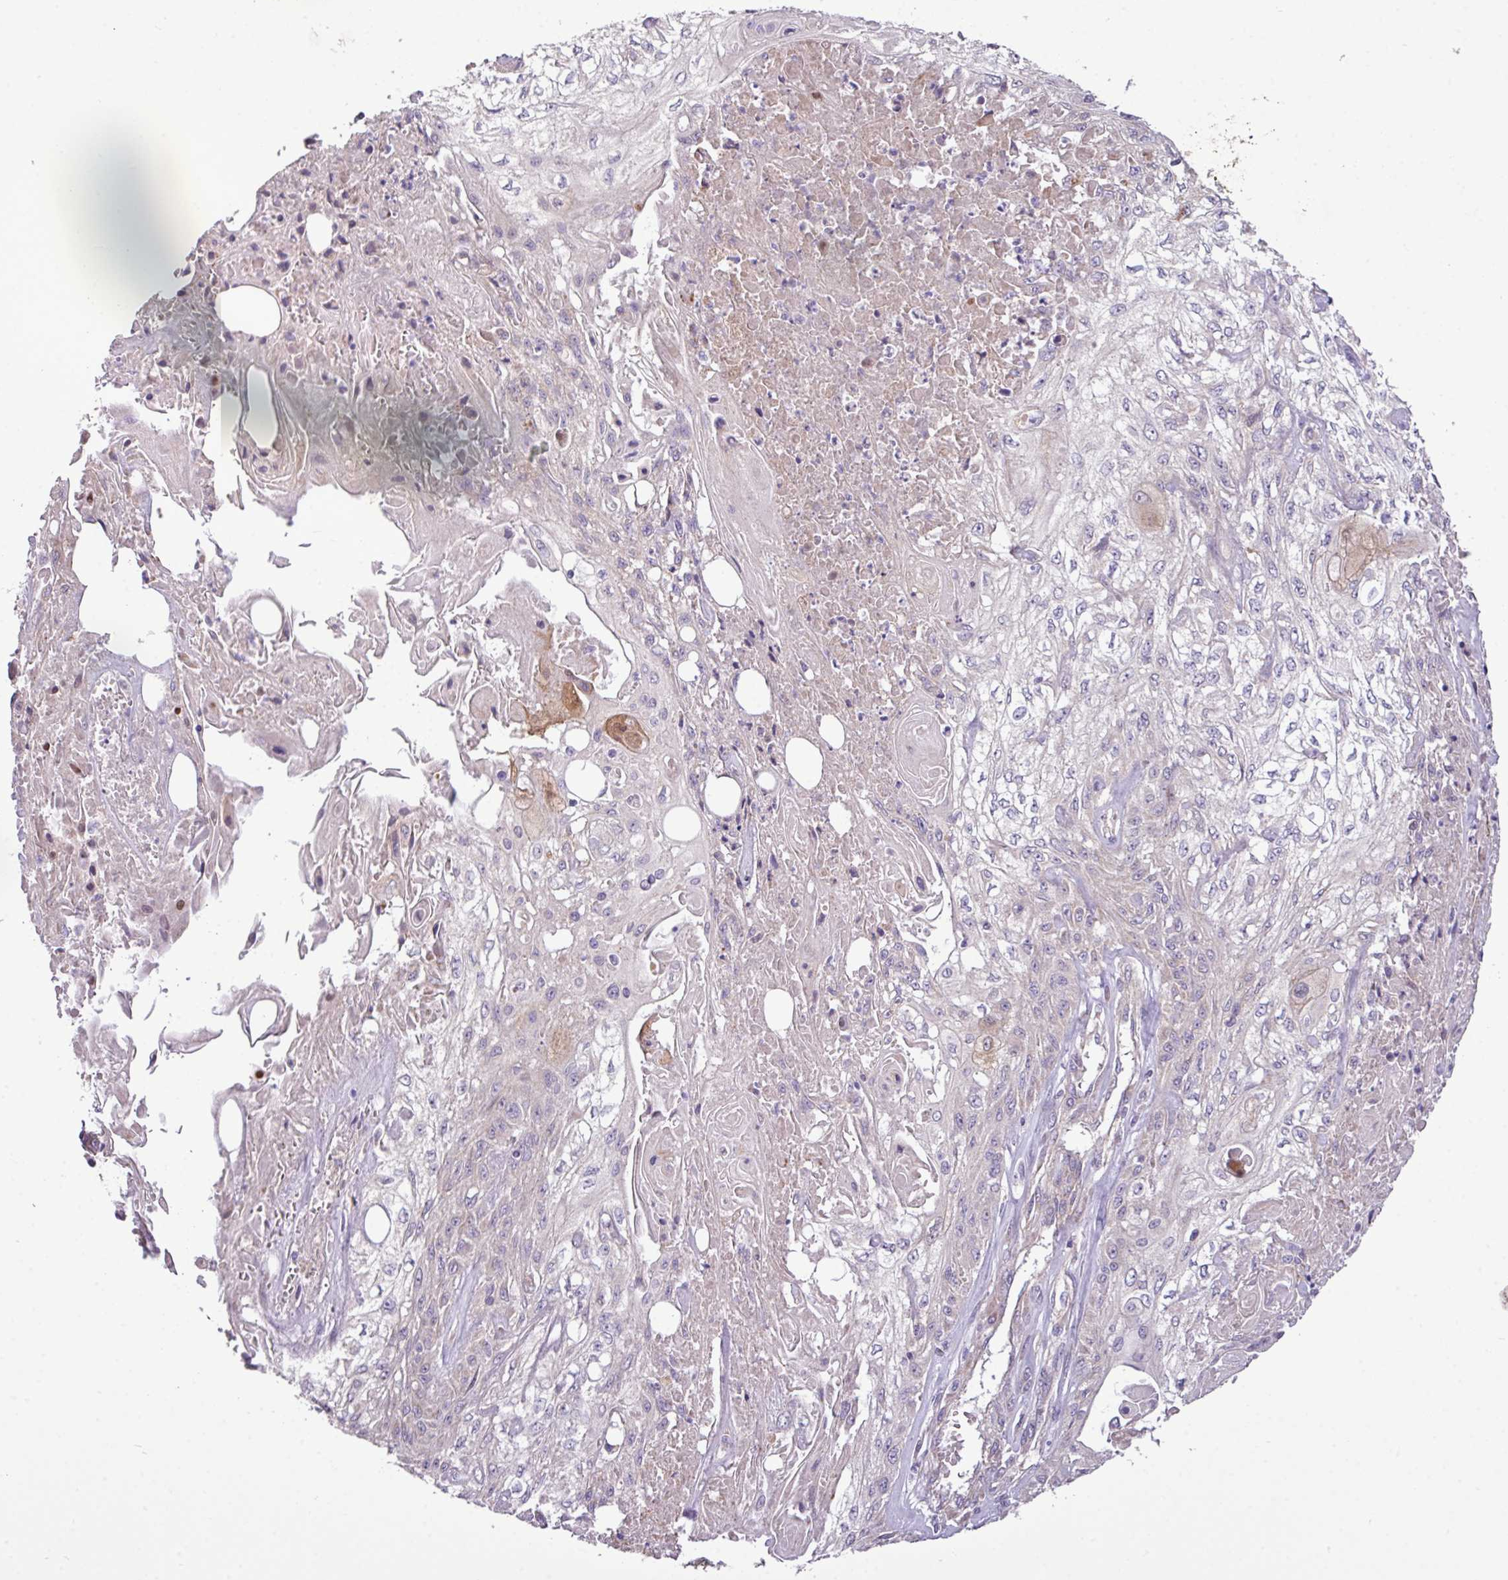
{"staining": {"intensity": "negative", "quantity": "none", "location": "none"}, "tissue": "skin cancer", "cell_type": "Tumor cells", "image_type": "cancer", "snomed": [{"axis": "morphology", "description": "Squamous cell carcinoma, NOS"}, {"axis": "morphology", "description": "Squamous cell carcinoma, metastatic, NOS"}, {"axis": "topography", "description": "Skin"}, {"axis": "topography", "description": "Lymph node"}], "caption": "High power microscopy histopathology image of an IHC micrograph of skin cancer (squamous cell carcinoma), revealing no significant positivity in tumor cells. The staining was performed using DAB (3,3'-diaminobenzidine) to visualize the protein expression in brown, while the nuclei were stained in blue with hematoxylin (Magnification: 20x).", "gene": "XIAP", "patient": {"sex": "male", "age": 75}}